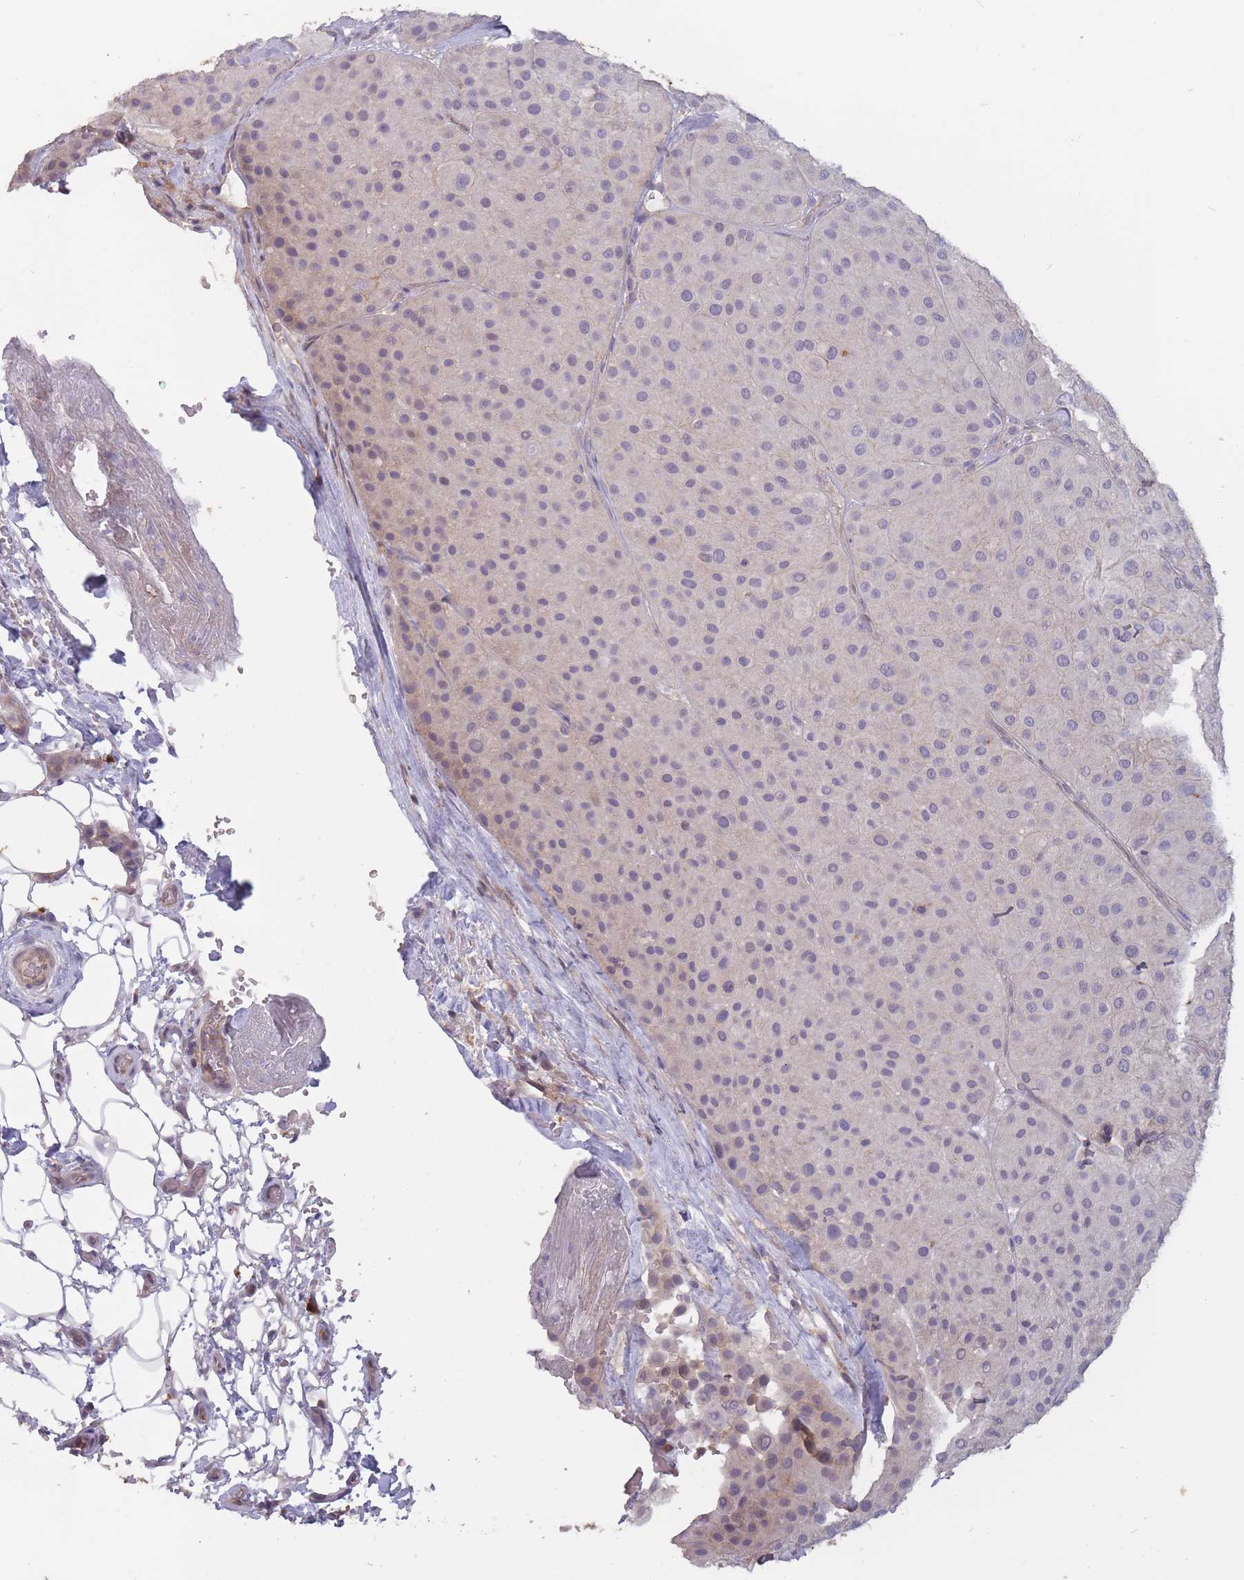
{"staining": {"intensity": "negative", "quantity": "none", "location": "none"}, "tissue": "melanoma", "cell_type": "Tumor cells", "image_type": "cancer", "snomed": [{"axis": "morphology", "description": "Malignant melanoma, Metastatic site"}, {"axis": "topography", "description": "Smooth muscle"}], "caption": "Tumor cells are negative for protein expression in human melanoma.", "gene": "TET3", "patient": {"sex": "male", "age": 41}}